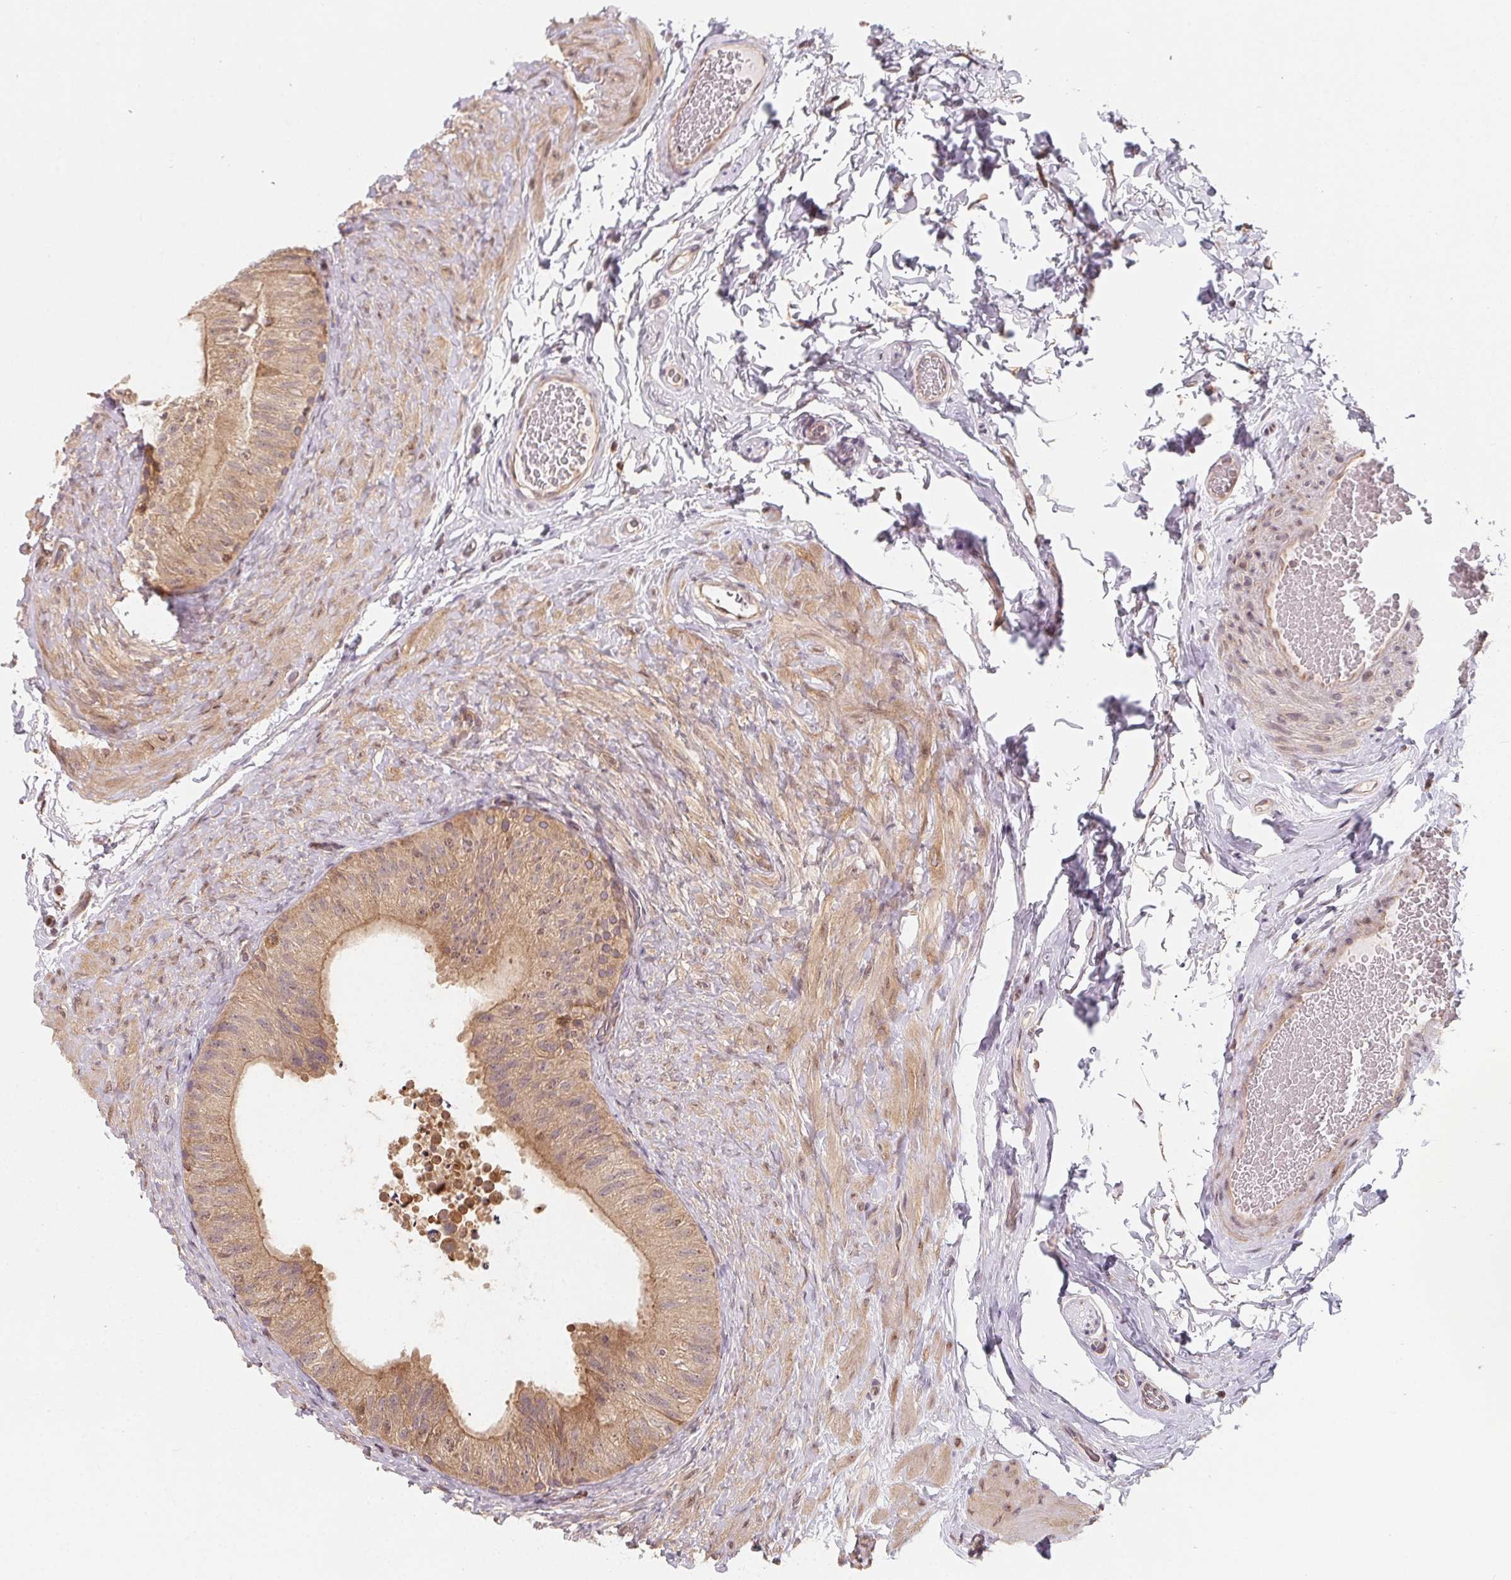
{"staining": {"intensity": "weak", "quantity": "25%-75%", "location": "cytoplasmic/membranous"}, "tissue": "epididymis", "cell_type": "Glandular cells", "image_type": "normal", "snomed": [{"axis": "morphology", "description": "Normal tissue, NOS"}, {"axis": "topography", "description": "Epididymis, spermatic cord, NOS"}, {"axis": "topography", "description": "Epididymis"}], "caption": "Glandular cells reveal low levels of weak cytoplasmic/membranous staining in about 25%-75% of cells in normal epididymis.", "gene": "ANKRD13A", "patient": {"sex": "male", "age": 31}}